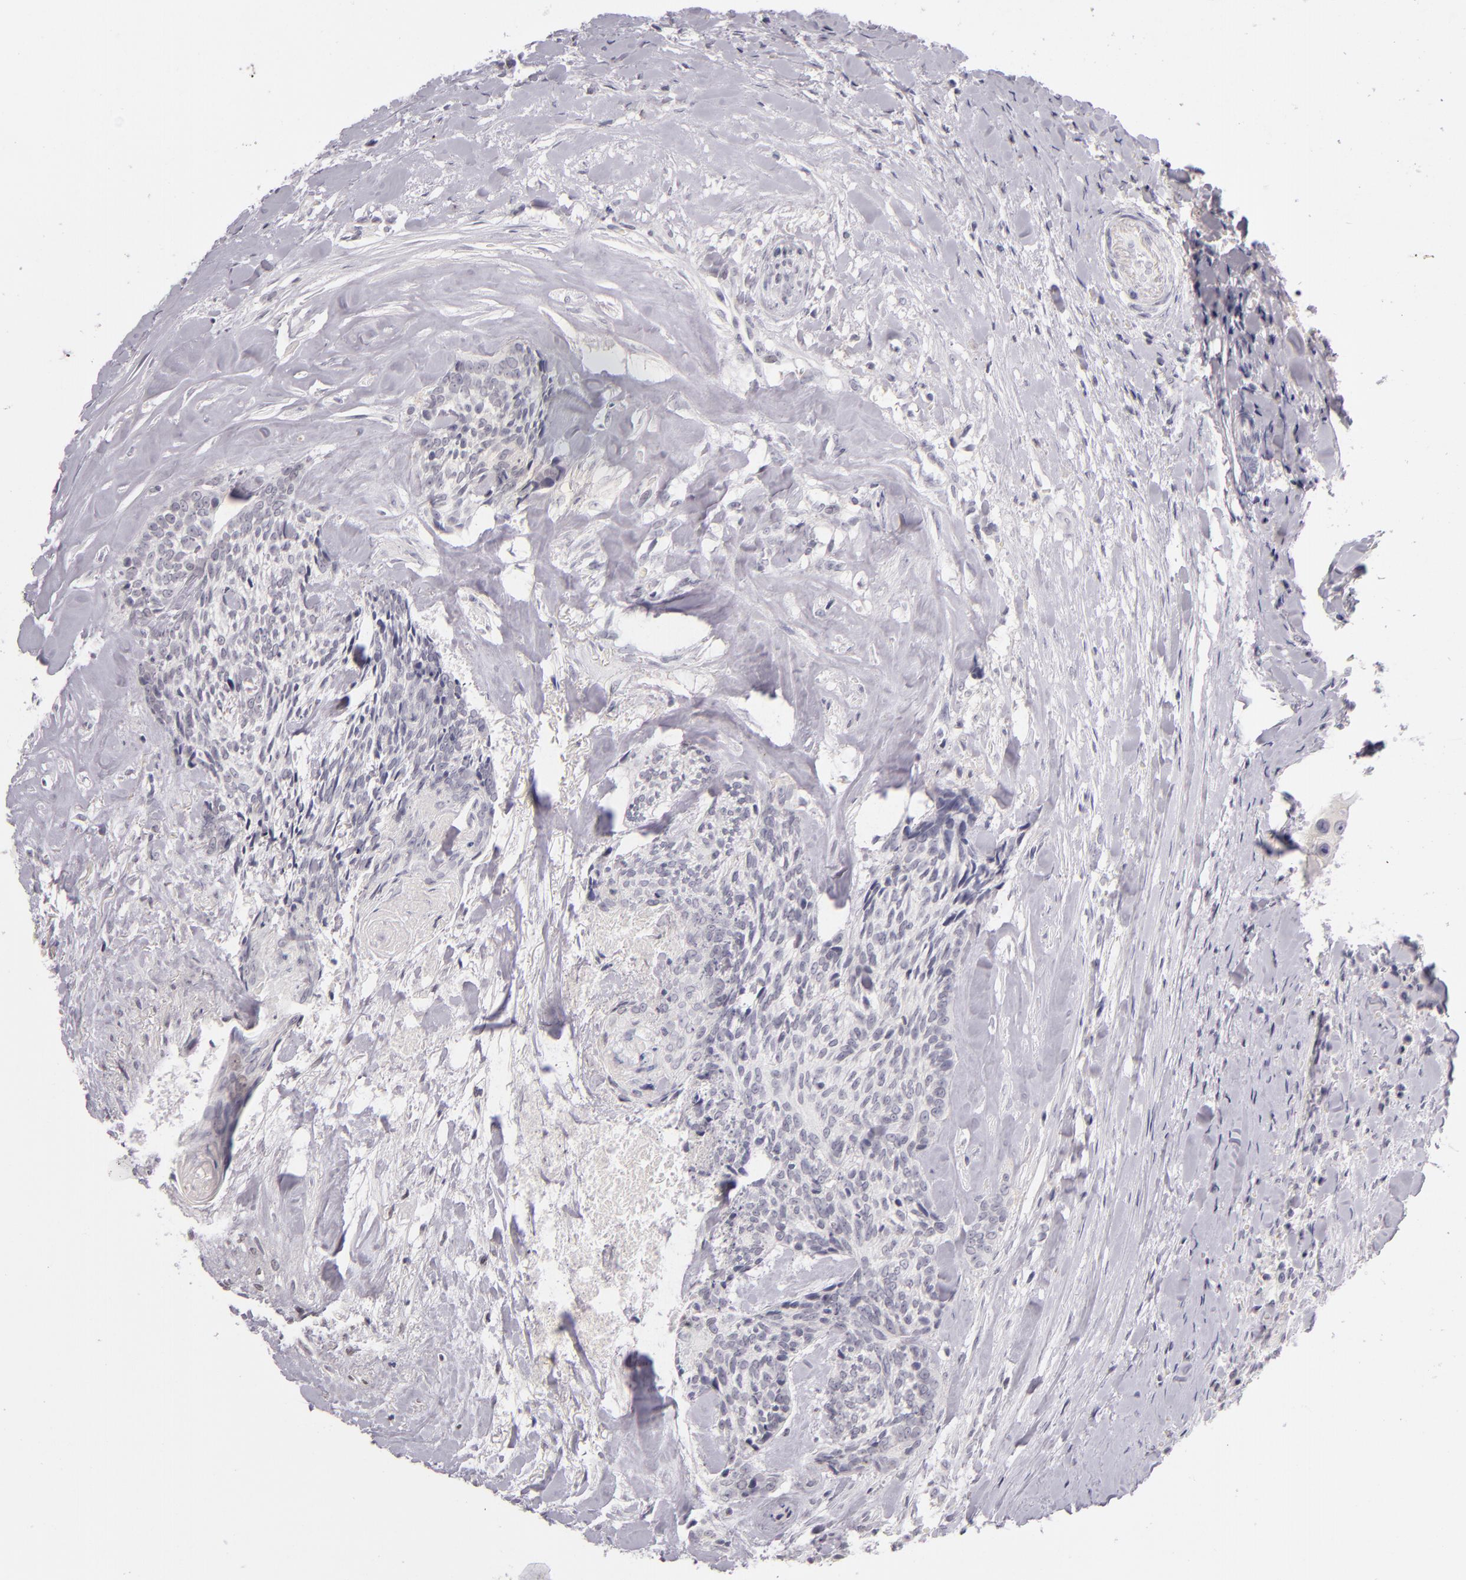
{"staining": {"intensity": "negative", "quantity": "none", "location": "none"}, "tissue": "head and neck cancer", "cell_type": "Tumor cells", "image_type": "cancer", "snomed": [{"axis": "morphology", "description": "Squamous cell carcinoma, NOS"}, {"axis": "topography", "description": "Salivary gland"}, {"axis": "topography", "description": "Head-Neck"}], "caption": "Human head and neck cancer (squamous cell carcinoma) stained for a protein using IHC demonstrates no expression in tumor cells.", "gene": "CD40", "patient": {"sex": "male", "age": 70}}